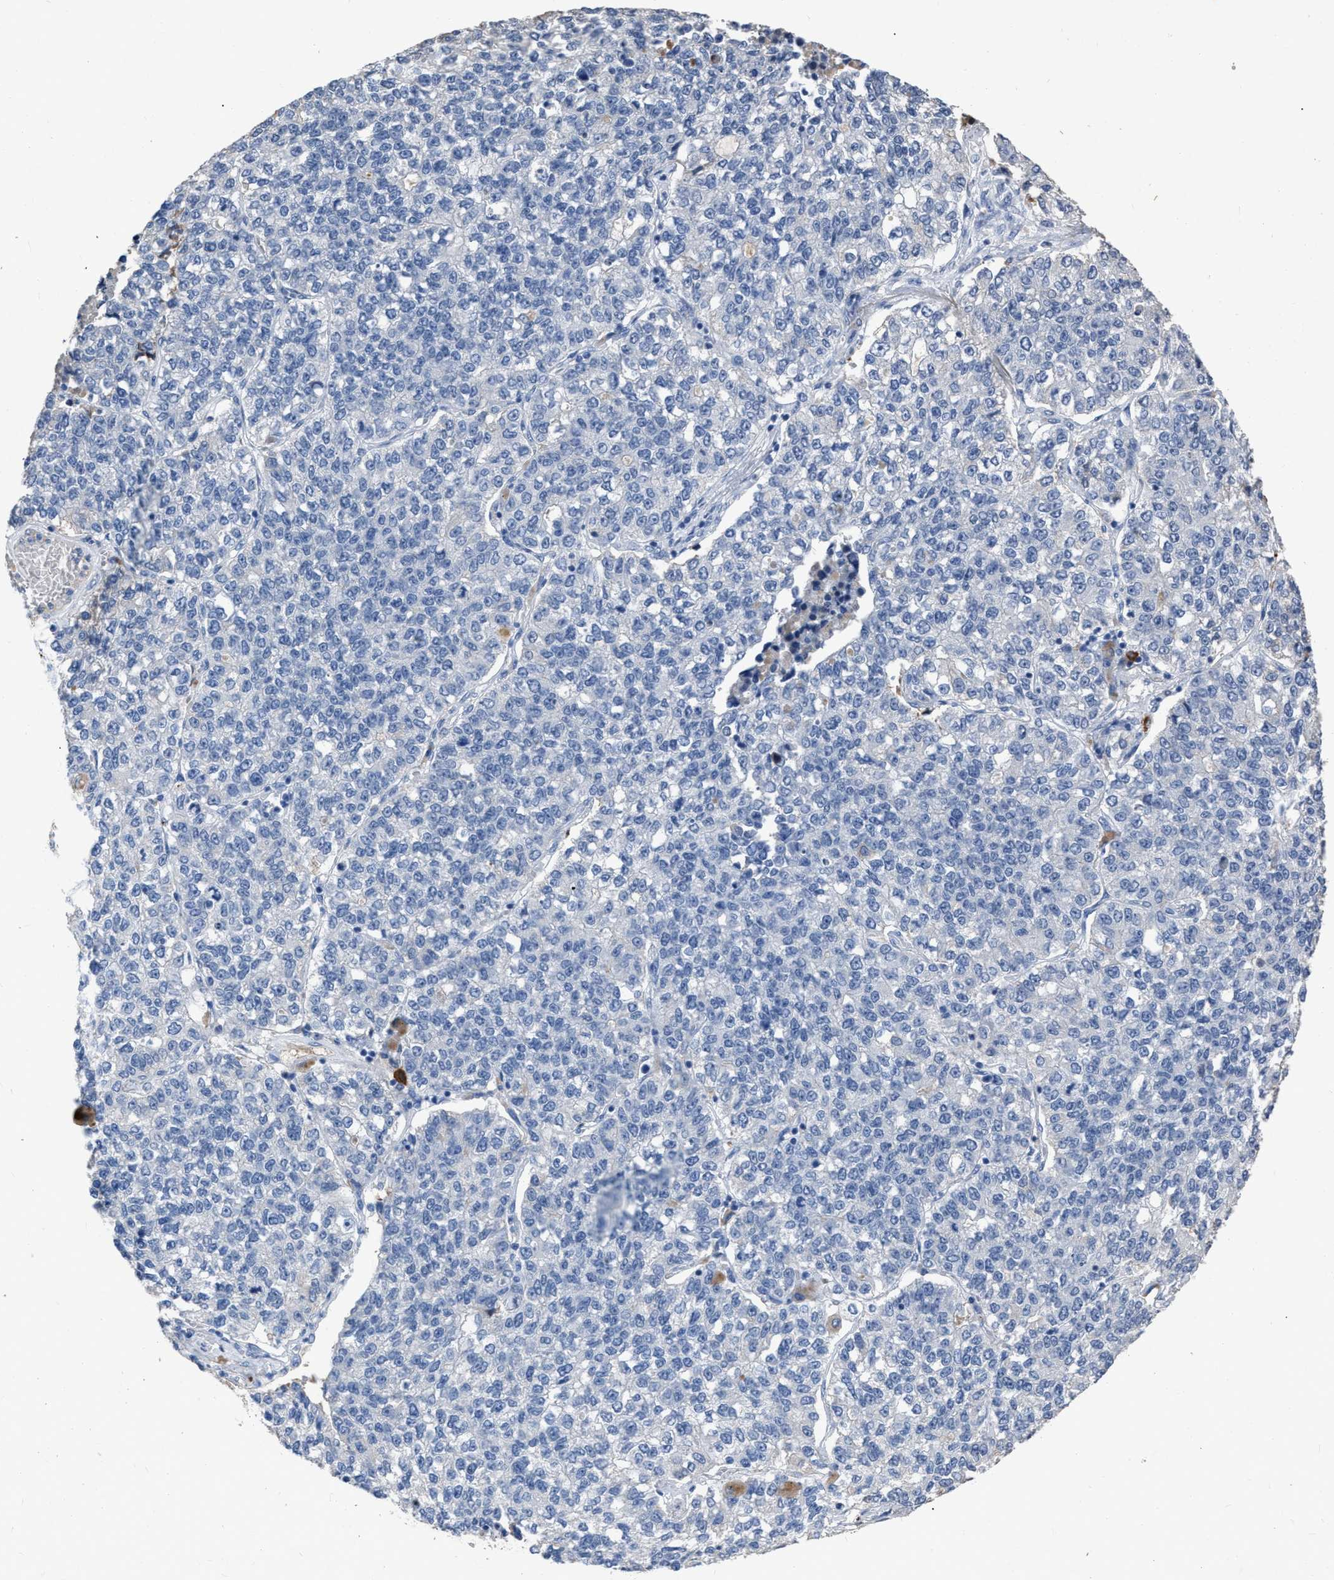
{"staining": {"intensity": "negative", "quantity": "none", "location": "none"}, "tissue": "lung cancer", "cell_type": "Tumor cells", "image_type": "cancer", "snomed": [{"axis": "morphology", "description": "Adenocarcinoma, NOS"}, {"axis": "topography", "description": "Lung"}], "caption": "High power microscopy micrograph of an IHC histopathology image of adenocarcinoma (lung), revealing no significant staining in tumor cells.", "gene": "HABP2", "patient": {"sex": "male", "age": 49}}